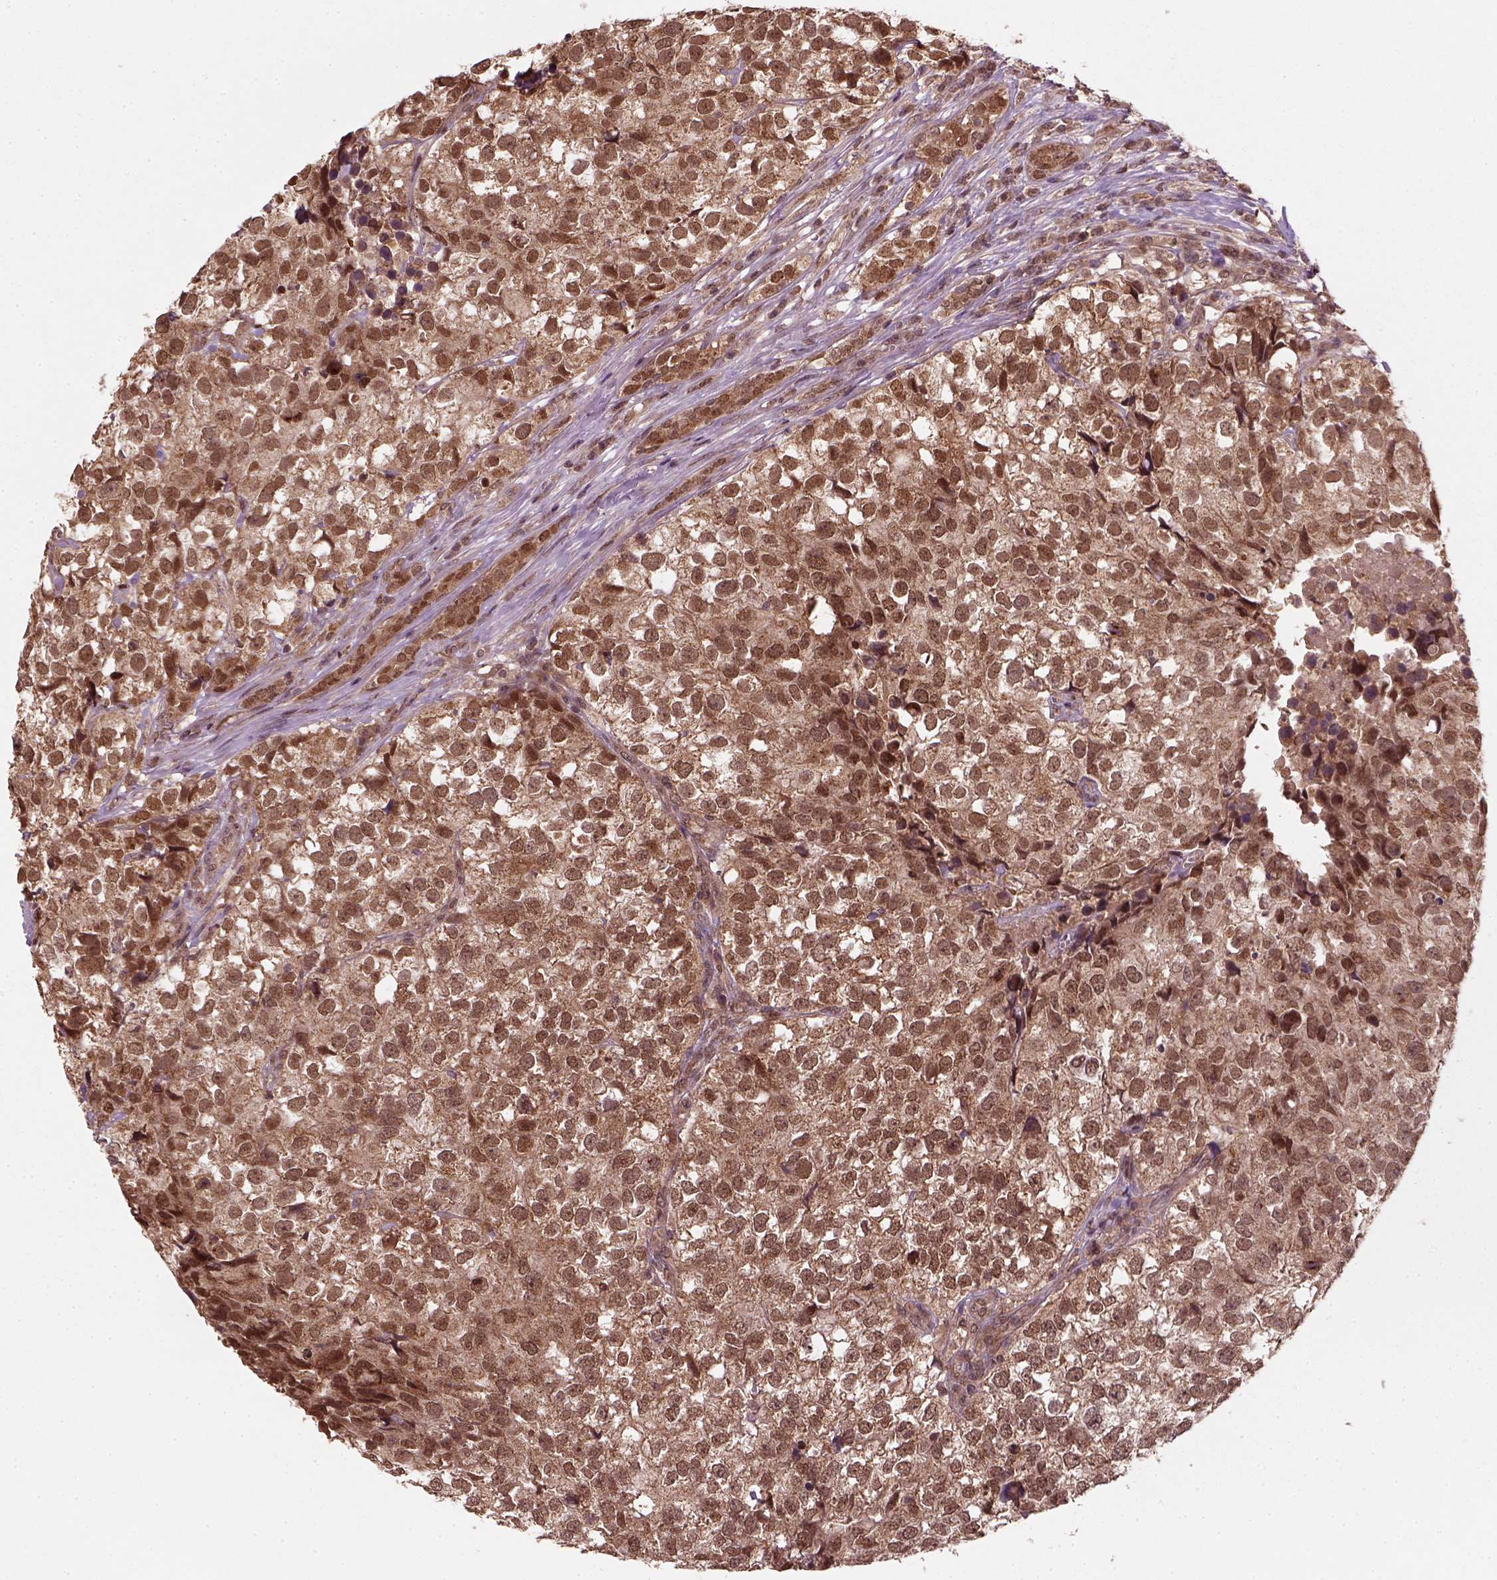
{"staining": {"intensity": "moderate", "quantity": ">75%", "location": "cytoplasmic/membranous,nuclear"}, "tissue": "breast cancer", "cell_type": "Tumor cells", "image_type": "cancer", "snomed": [{"axis": "morphology", "description": "Duct carcinoma"}, {"axis": "topography", "description": "Breast"}], "caption": "This micrograph reveals breast cancer (invasive ductal carcinoma) stained with immunohistochemistry (IHC) to label a protein in brown. The cytoplasmic/membranous and nuclear of tumor cells show moderate positivity for the protein. Nuclei are counter-stained blue.", "gene": "NUDT9", "patient": {"sex": "female", "age": 30}}